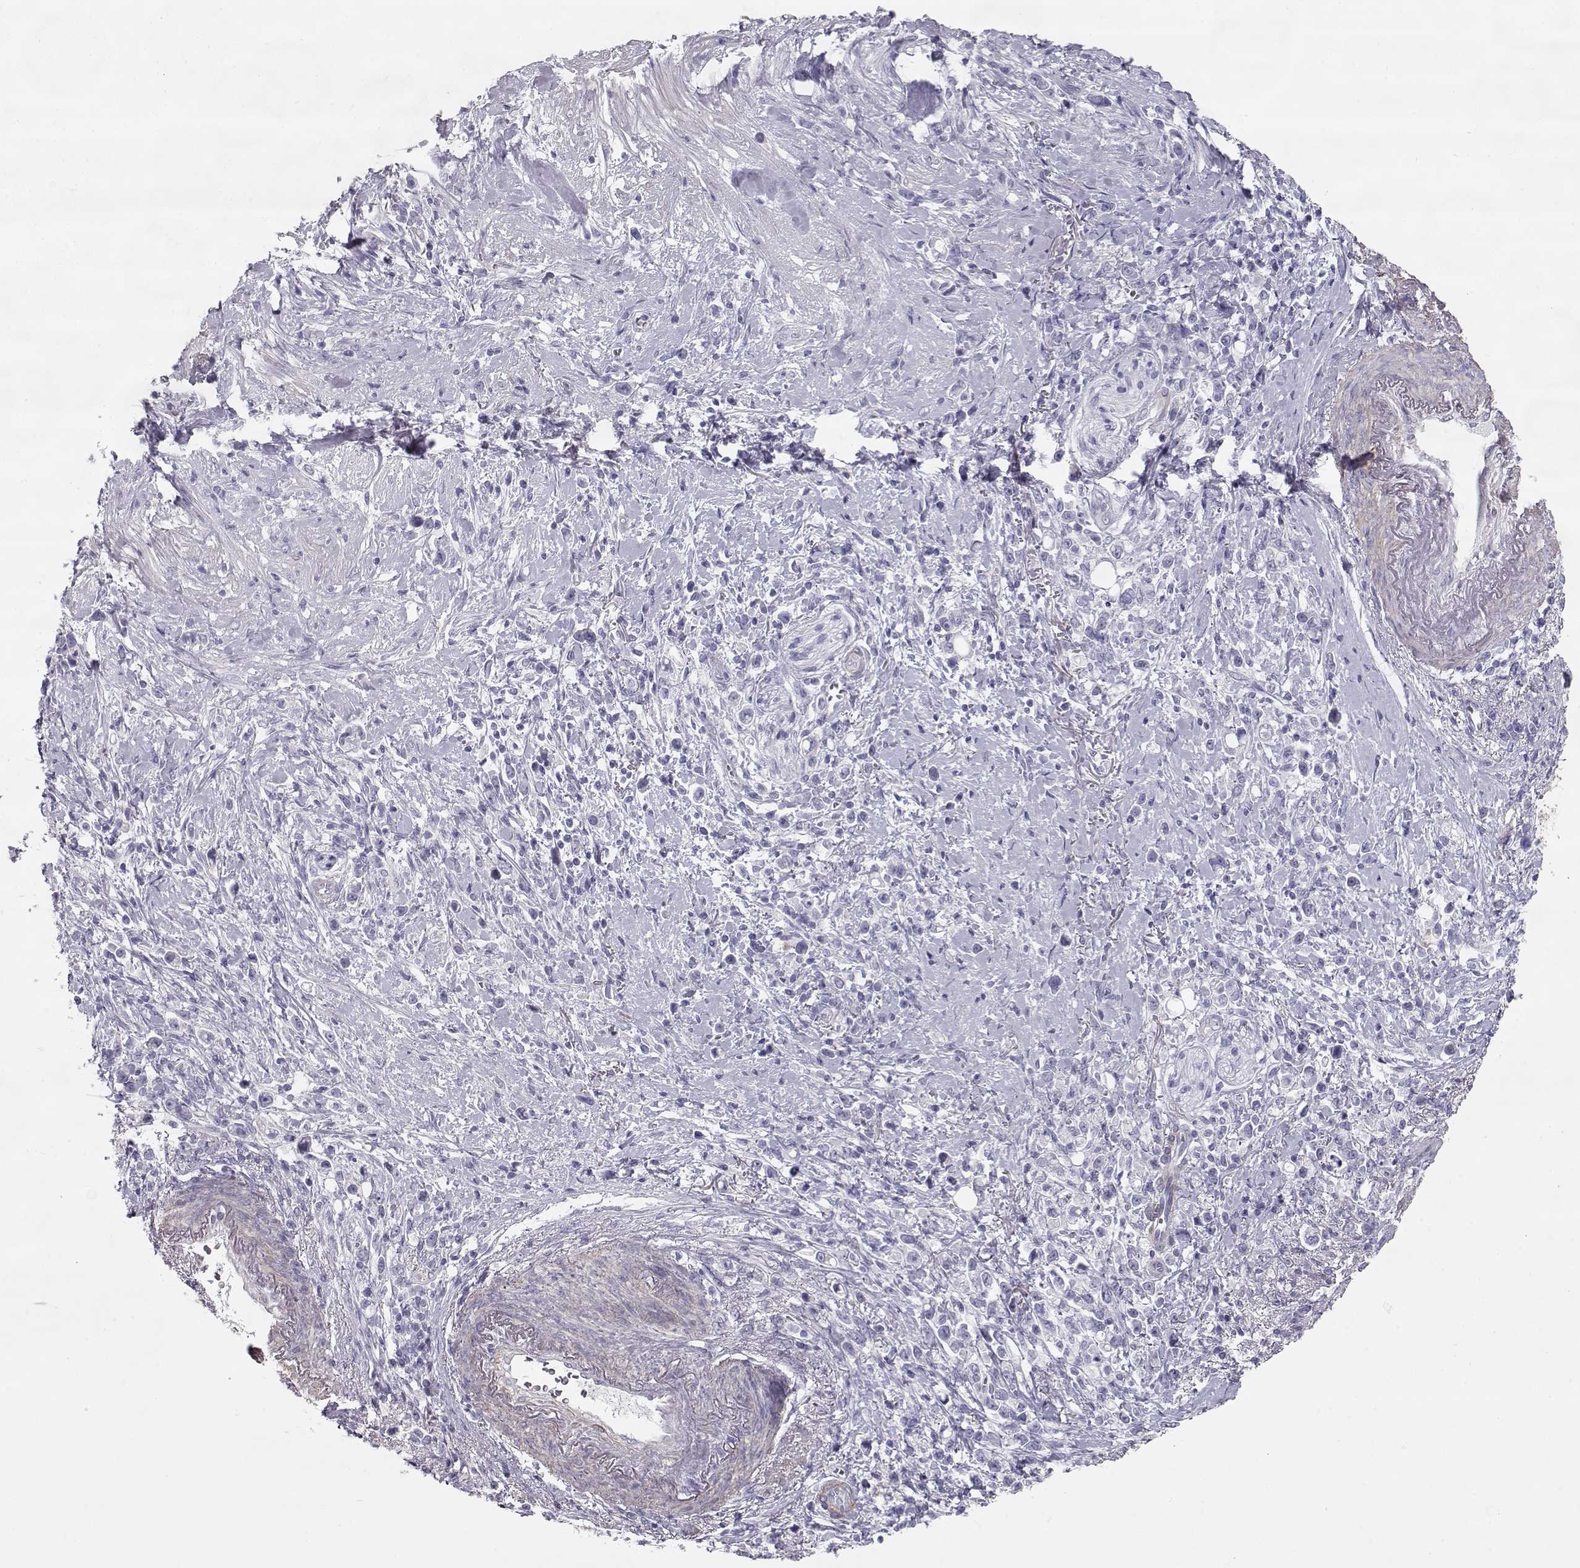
{"staining": {"intensity": "negative", "quantity": "none", "location": "none"}, "tissue": "stomach cancer", "cell_type": "Tumor cells", "image_type": "cancer", "snomed": [{"axis": "morphology", "description": "Adenocarcinoma, NOS"}, {"axis": "topography", "description": "Stomach"}], "caption": "Image shows no significant protein positivity in tumor cells of stomach cancer (adenocarcinoma).", "gene": "SLITRK3", "patient": {"sex": "male", "age": 63}}